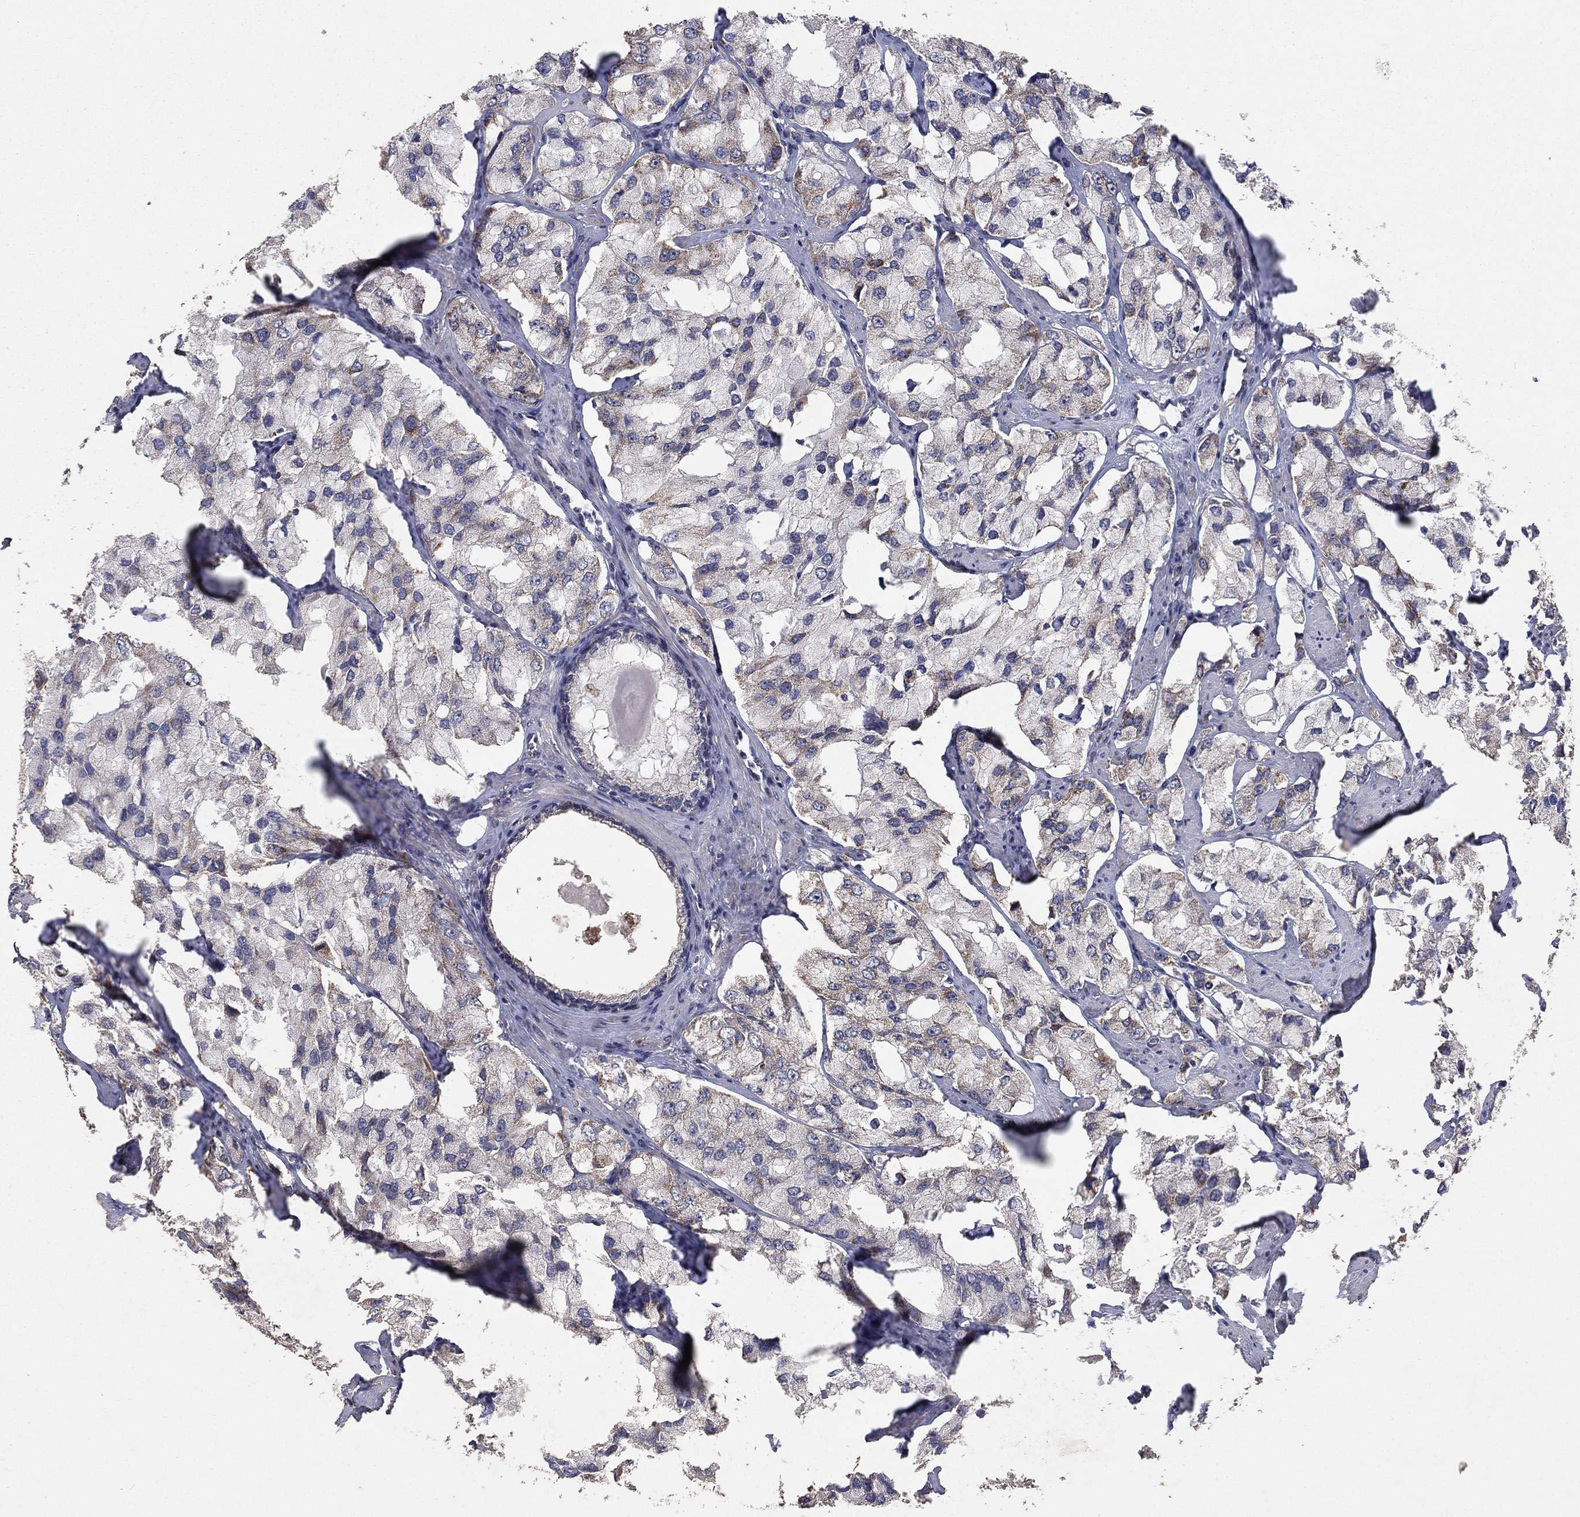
{"staining": {"intensity": "strong", "quantity": "25%-75%", "location": "cytoplasmic/membranous"}, "tissue": "prostate cancer", "cell_type": "Tumor cells", "image_type": "cancer", "snomed": [{"axis": "morphology", "description": "Adenocarcinoma, NOS"}, {"axis": "topography", "description": "Prostate and seminal vesicle, NOS"}, {"axis": "topography", "description": "Prostate"}], "caption": "Prostate cancer was stained to show a protein in brown. There is high levels of strong cytoplasmic/membranous positivity in approximately 25%-75% of tumor cells.", "gene": "GPSM1", "patient": {"sex": "male", "age": 64}}